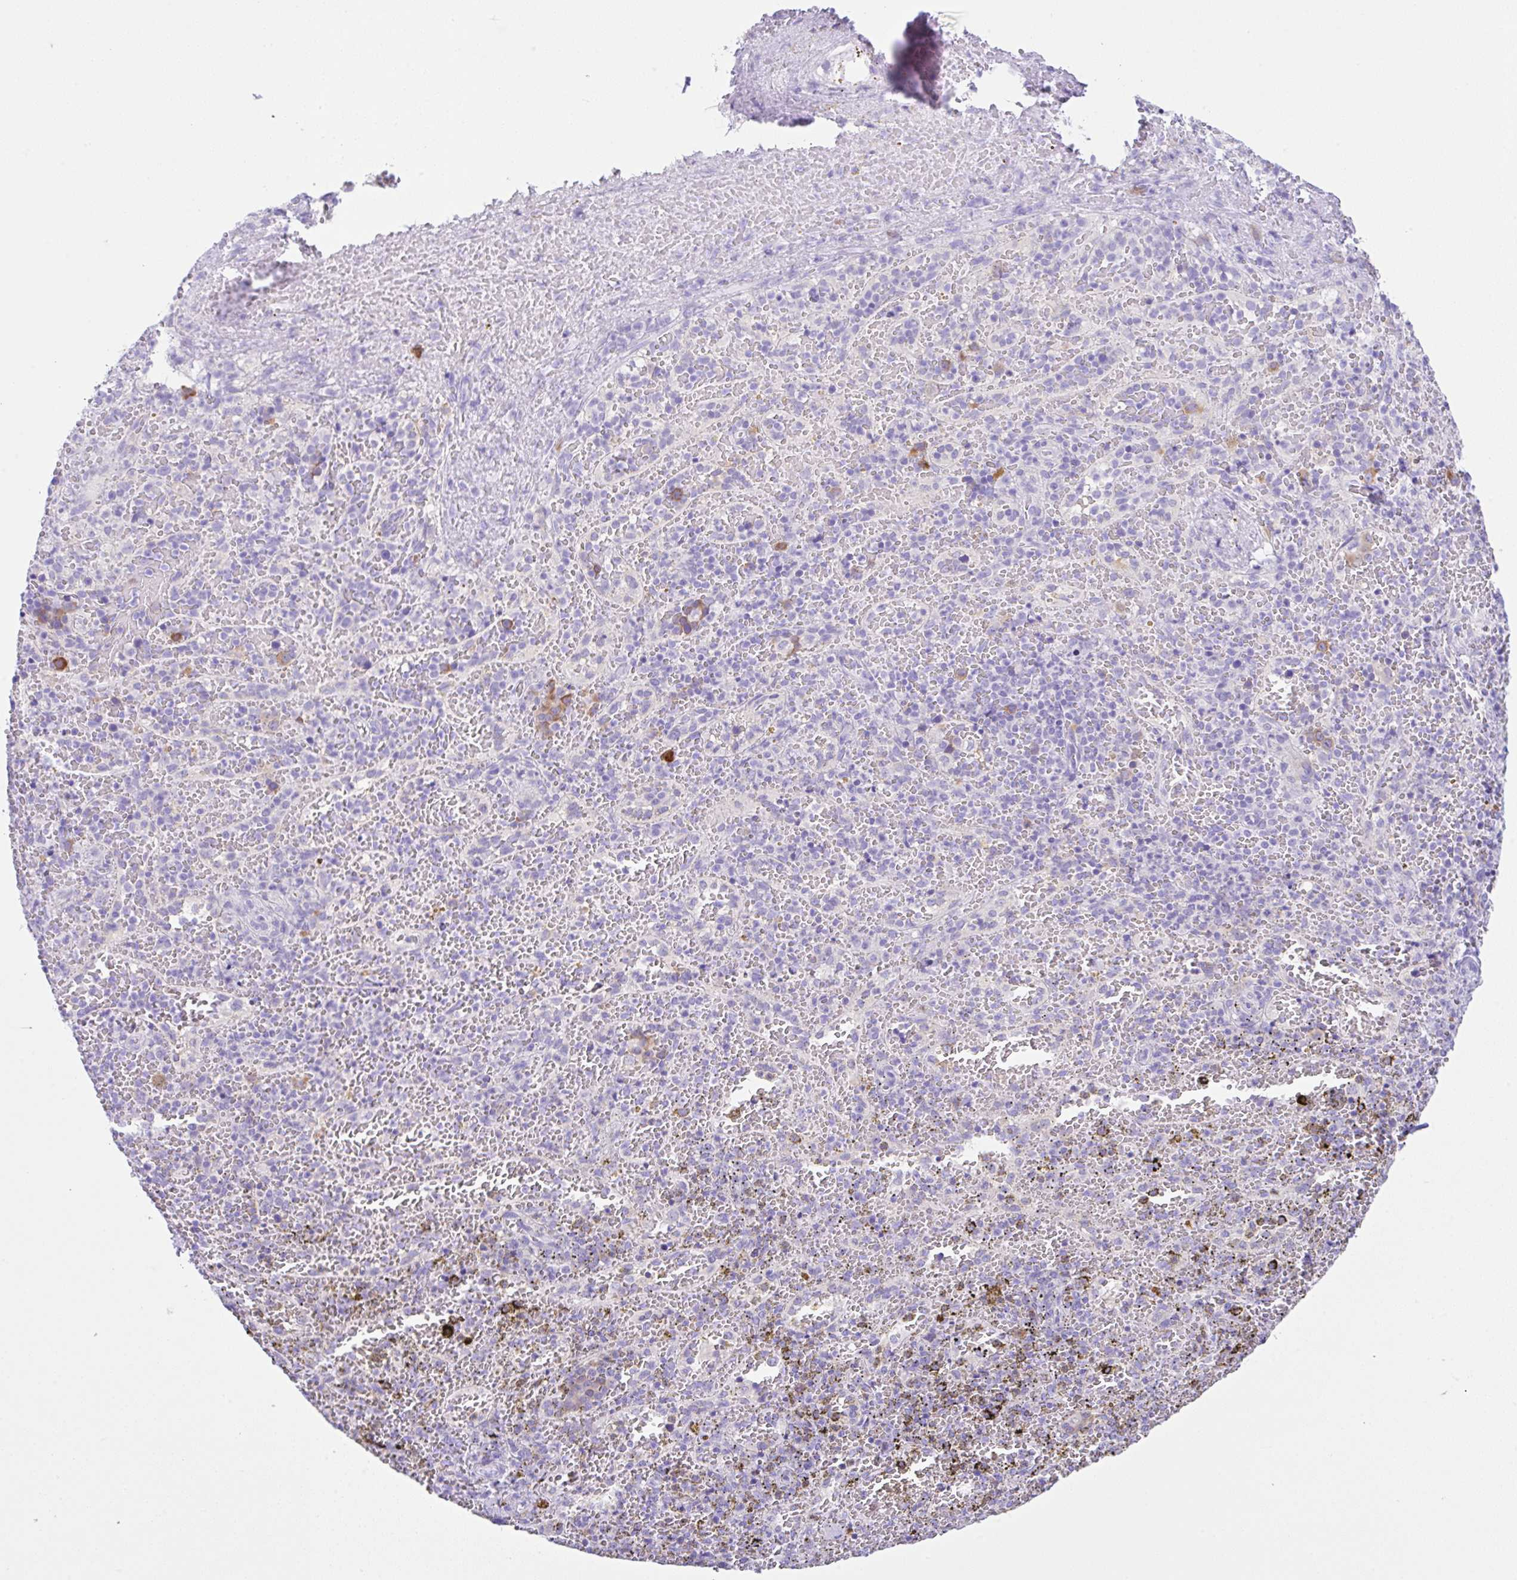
{"staining": {"intensity": "negative", "quantity": "none", "location": "none"}, "tissue": "spleen", "cell_type": "Cells in red pulp", "image_type": "normal", "snomed": [{"axis": "morphology", "description": "Normal tissue, NOS"}, {"axis": "topography", "description": "Spleen"}], "caption": "Photomicrograph shows no significant protein expression in cells in red pulp of unremarkable spleen.", "gene": "RRM2", "patient": {"sex": "female", "age": 50}}